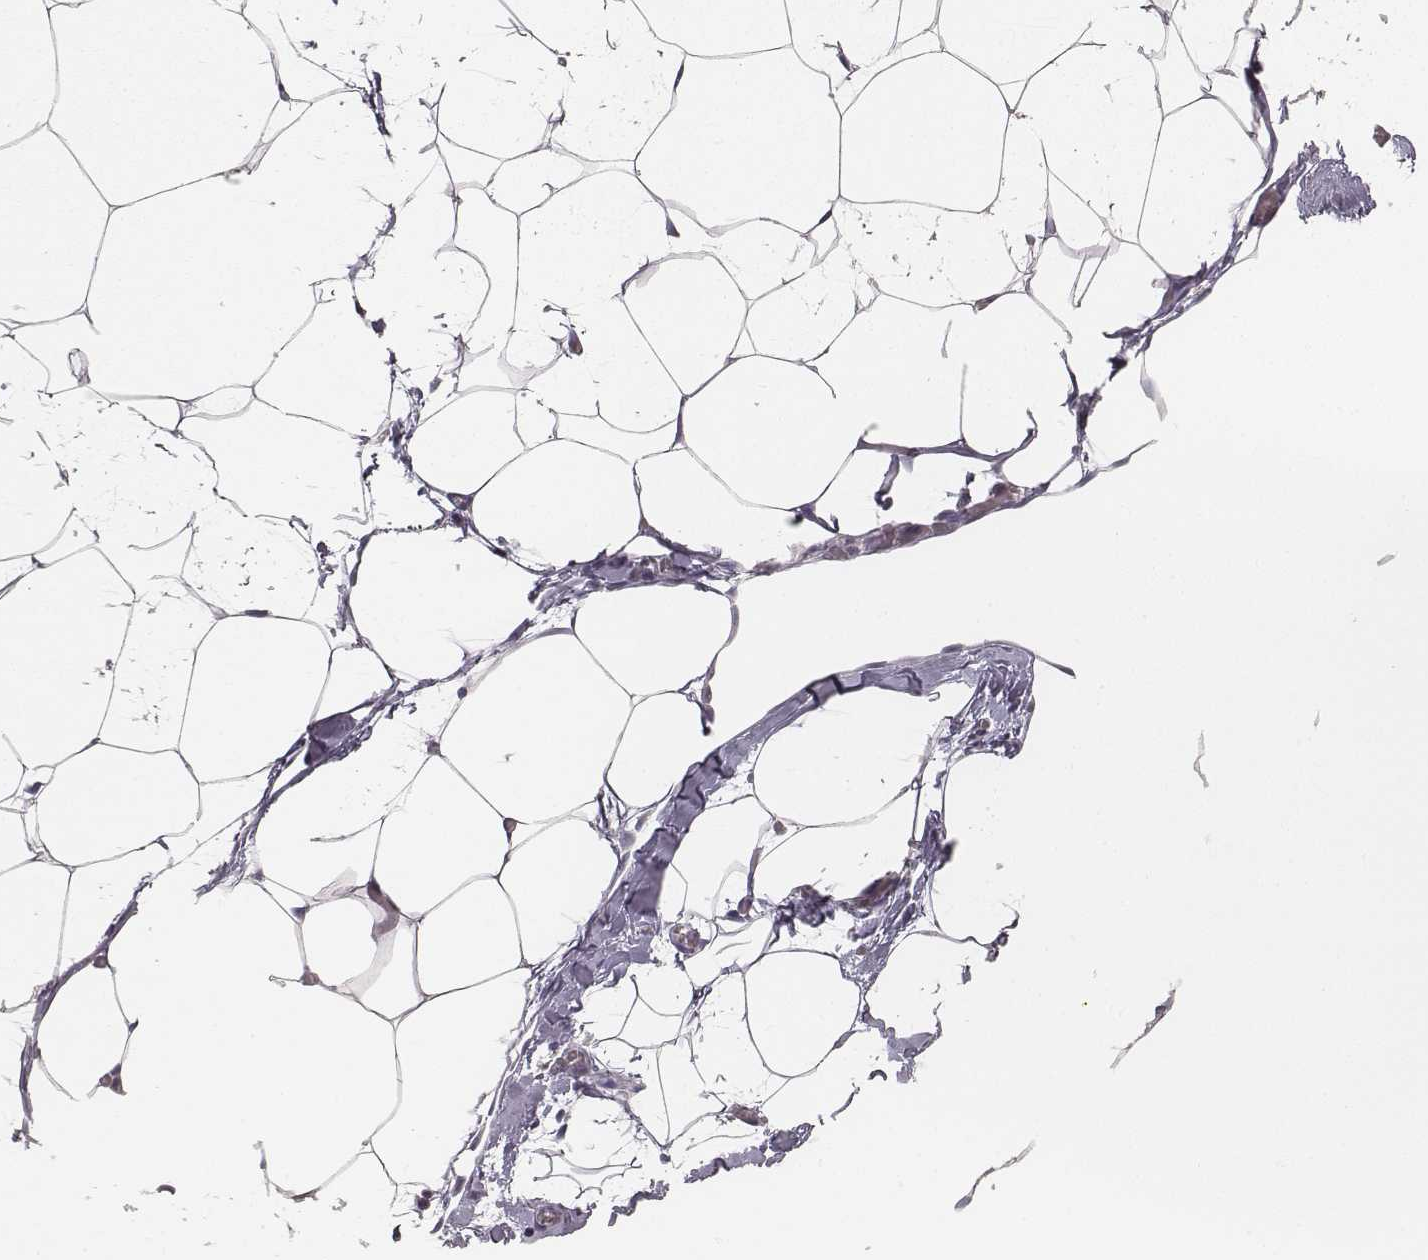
{"staining": {"intensity": "negative", "quantity": "none", "location": "none"}, "tissue": "adipose tissue", "cell_type": "Adipocytes", "image_type": "normal", "snomed": [{"axis": "morphology", "description": "Normal tissue, NOS"}, {"axis": "topography", "description": "Adipose tissue"}], "caption": "Benign adipose tissue was stained to show a protein in brown. There is no significant staining in adipocytes.", "gene": "MYH6", "patient": {"sex": "male", "age": 57}}